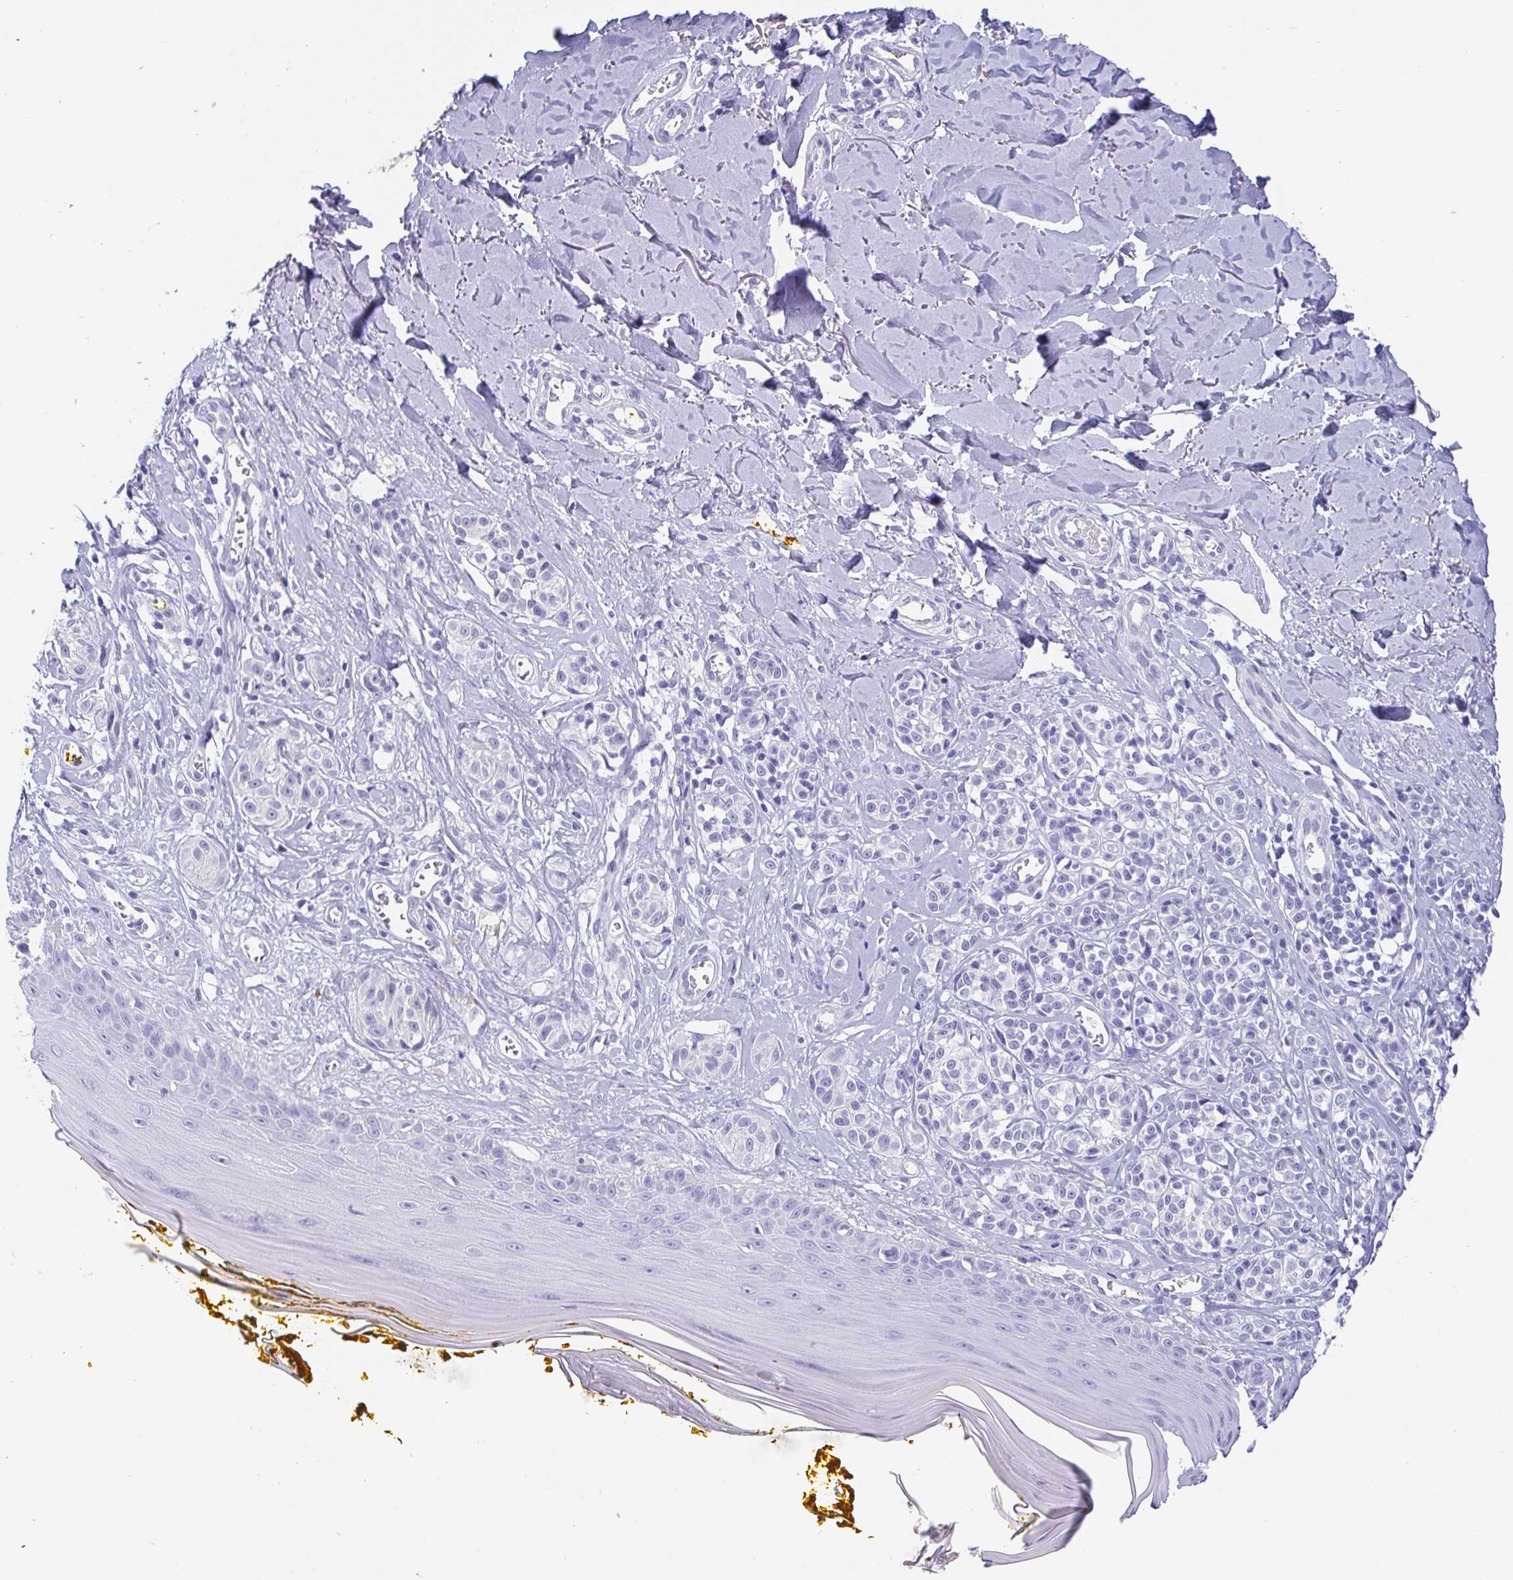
{"staining": {"intensity": "negative", "quantity": "none", "location": "none"}, "tissue": "melanoma", "cell_type": "Tumor cells", "image_type": "cancer", "snomed": [{"axis": "morphology", "description": "Malignant melanoma, NOS"}, {"axis": "topography", "description": "Skin"}], "caption": "Image shows no protein staining in tumor cells of melanoma tissue.", "gene": "SCGN", "patient": {"sex": "male", "age": 74}}